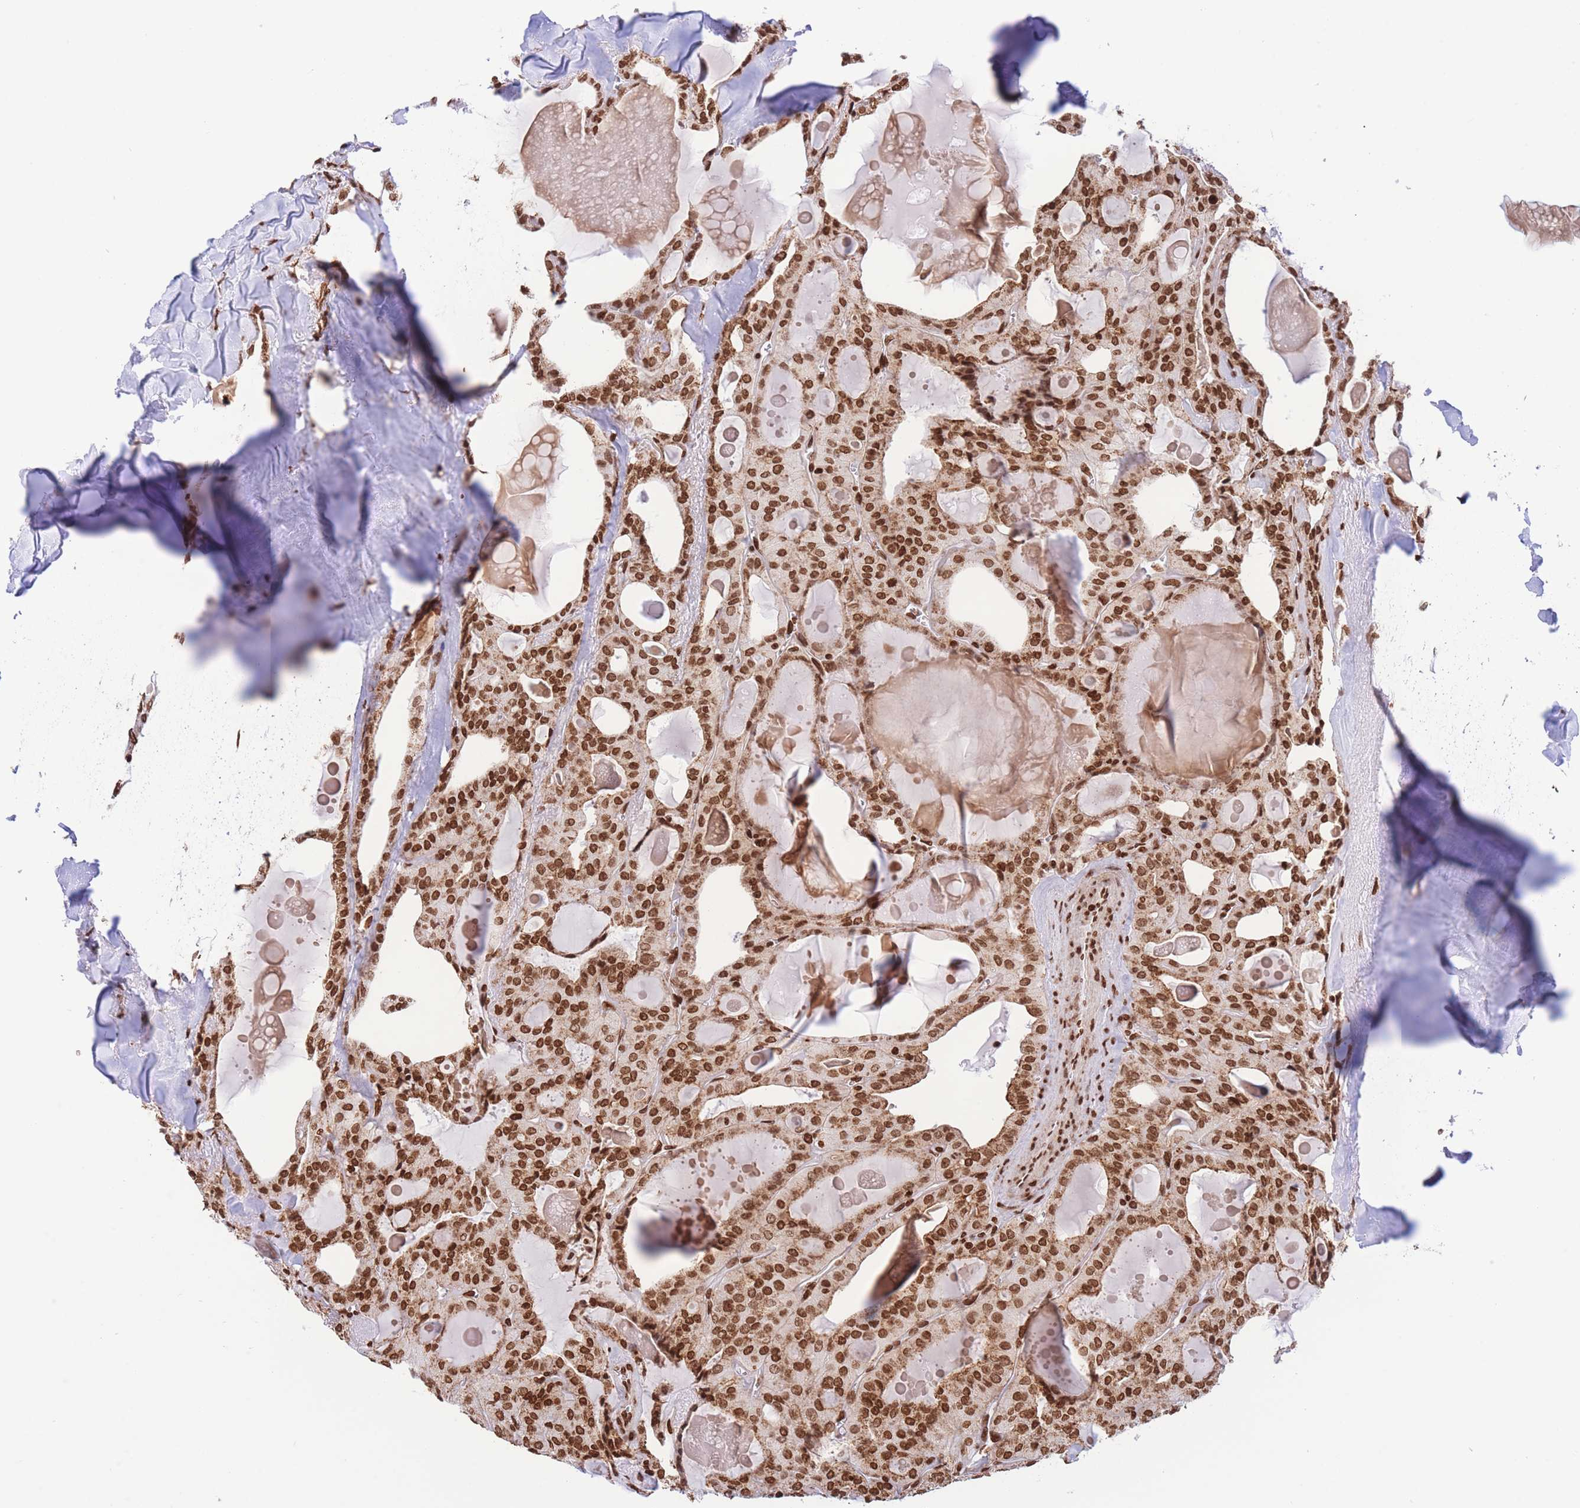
{"staining": {"intensity": "strong", "quantity": ">75%", "location": "nuclear"}, "tissue": "thyroid cancer", "cell_type": "Tumor cells", "image_type": "cancer", "snomed": [{"axis": "morphology", "description": "Papillary adenocarcinoma, NOS"}, {"axis": "topography", "description": "Thyroid gland"}], "caption": "The micrograph exhibits staining of papillary adenocarcinoma (thyroid), revealing strong nuclear protein expression (brown color) within tumor cells. (DAB (3,3'-diaminobenzidine) = brown stain, brightfield microscopy at high magnification).", "gene": "H2BC11", "patient": {"sex": "male", "age": 52}}